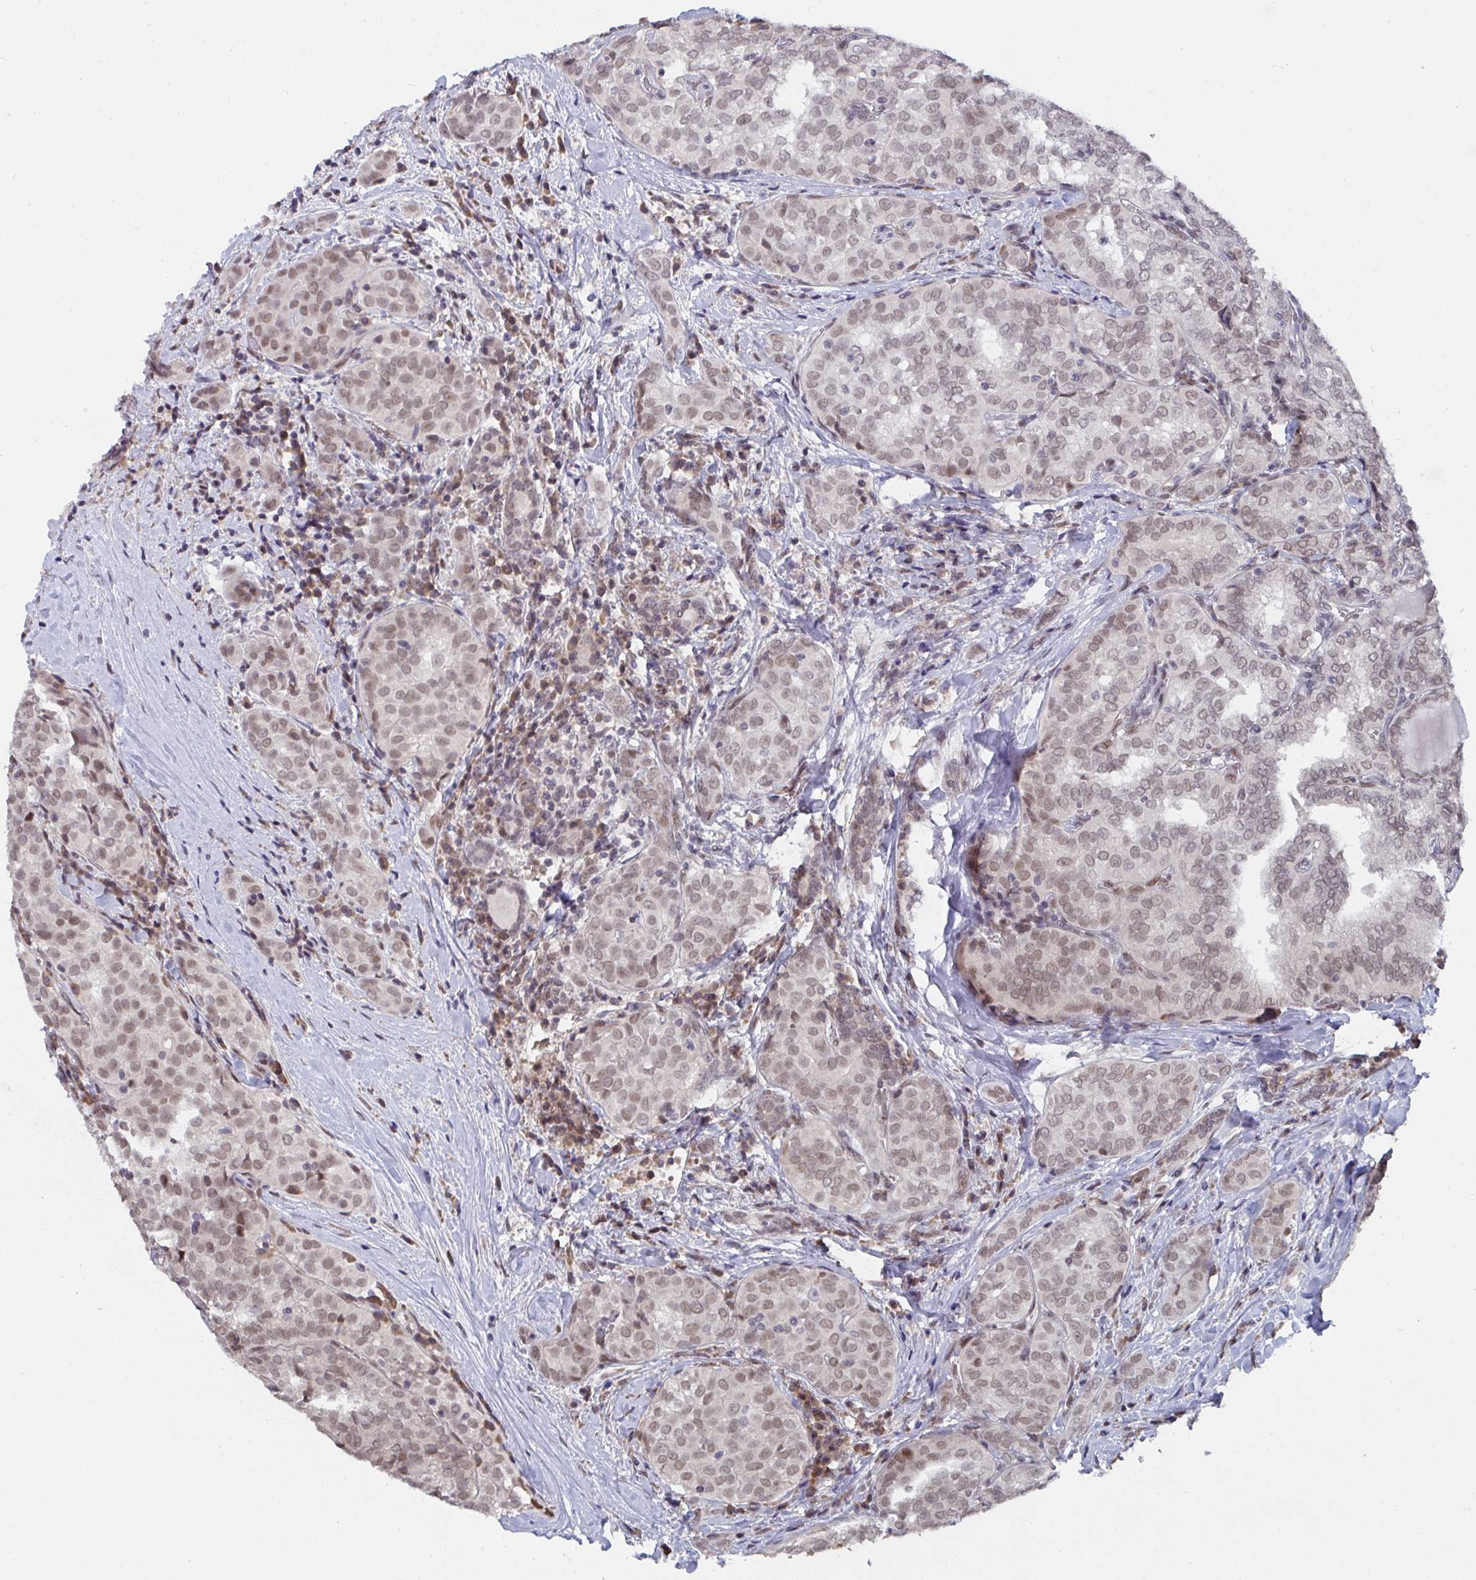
{"staining": {"intensity": "moderate", "quantity": ">75%", "location": "nuclear"}, "tissue": "thyroid cancer", "cell_type": "Tumor cells", "image_type": "cancer", "snomed": [{"axis": "morphology", "description": "Papillary adenocarcinoma, NOS"}, {"axis": "topography", "description": "Thyroid gland"}], "caption": "The immunohistochemical stain shows moderate nuclear expression in tumor cells of thyroid papillary adenocarcinoma tissue.", "gene": "JMJD1C", "patient": {"sex": "female", "age": 30}}